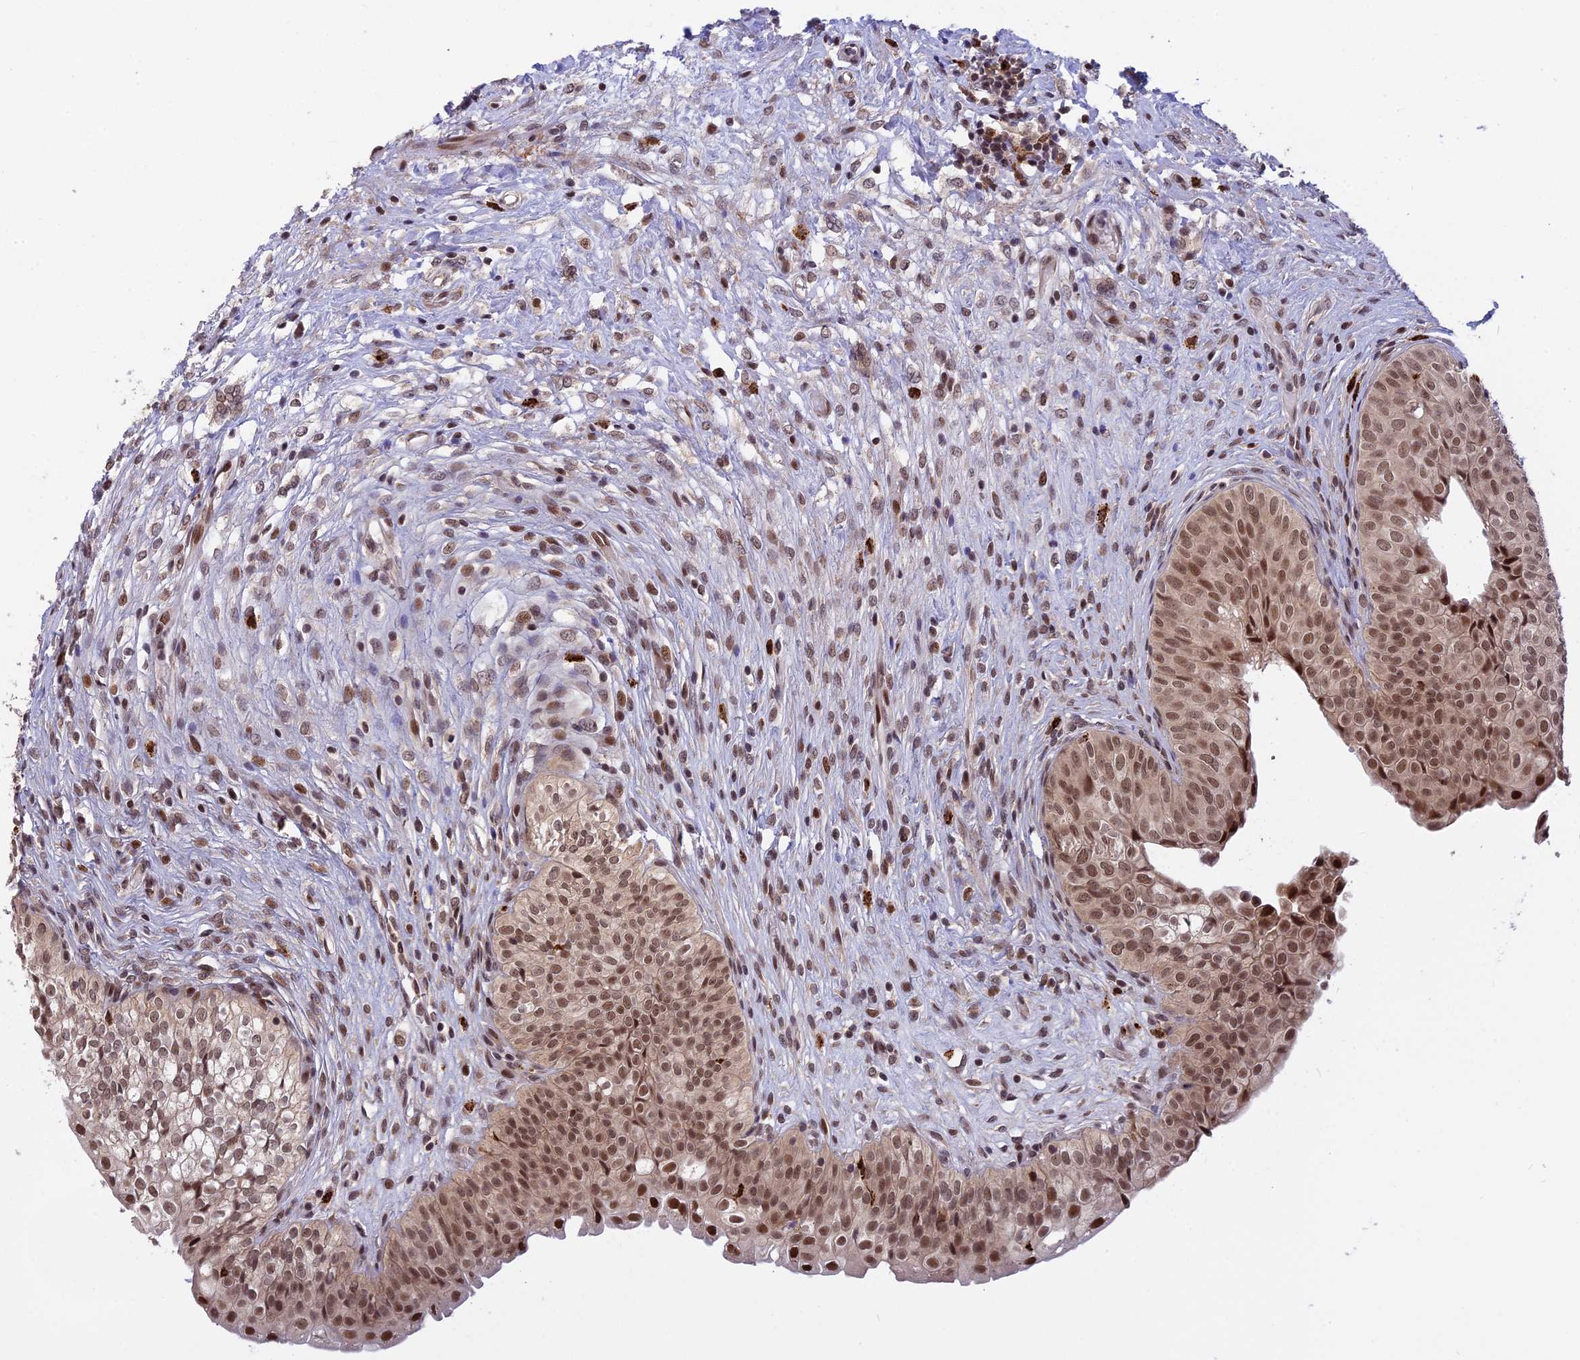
{"staining": {"intensity": "moderate", "quantity": ">75%", "location": "nuclear"}, "tissue": "urinary bladder", "cell_type": "Urothelial cells", "image_type": "normal", "snomed": [{"axis": "morphology", "description": "Normal tissue, NOS"}, {"axis": "topography", "description": "Urinary bladder"}], "caption": "An immunohistochemistry (IHC) photomicrograph of normal tissue is shown. Protein staining in brown labels moderate nuclear positivity in urinary bladder within urothelial cells.", "gene": "POLR2C", "patient": {"sex": "male", "age": 55}}